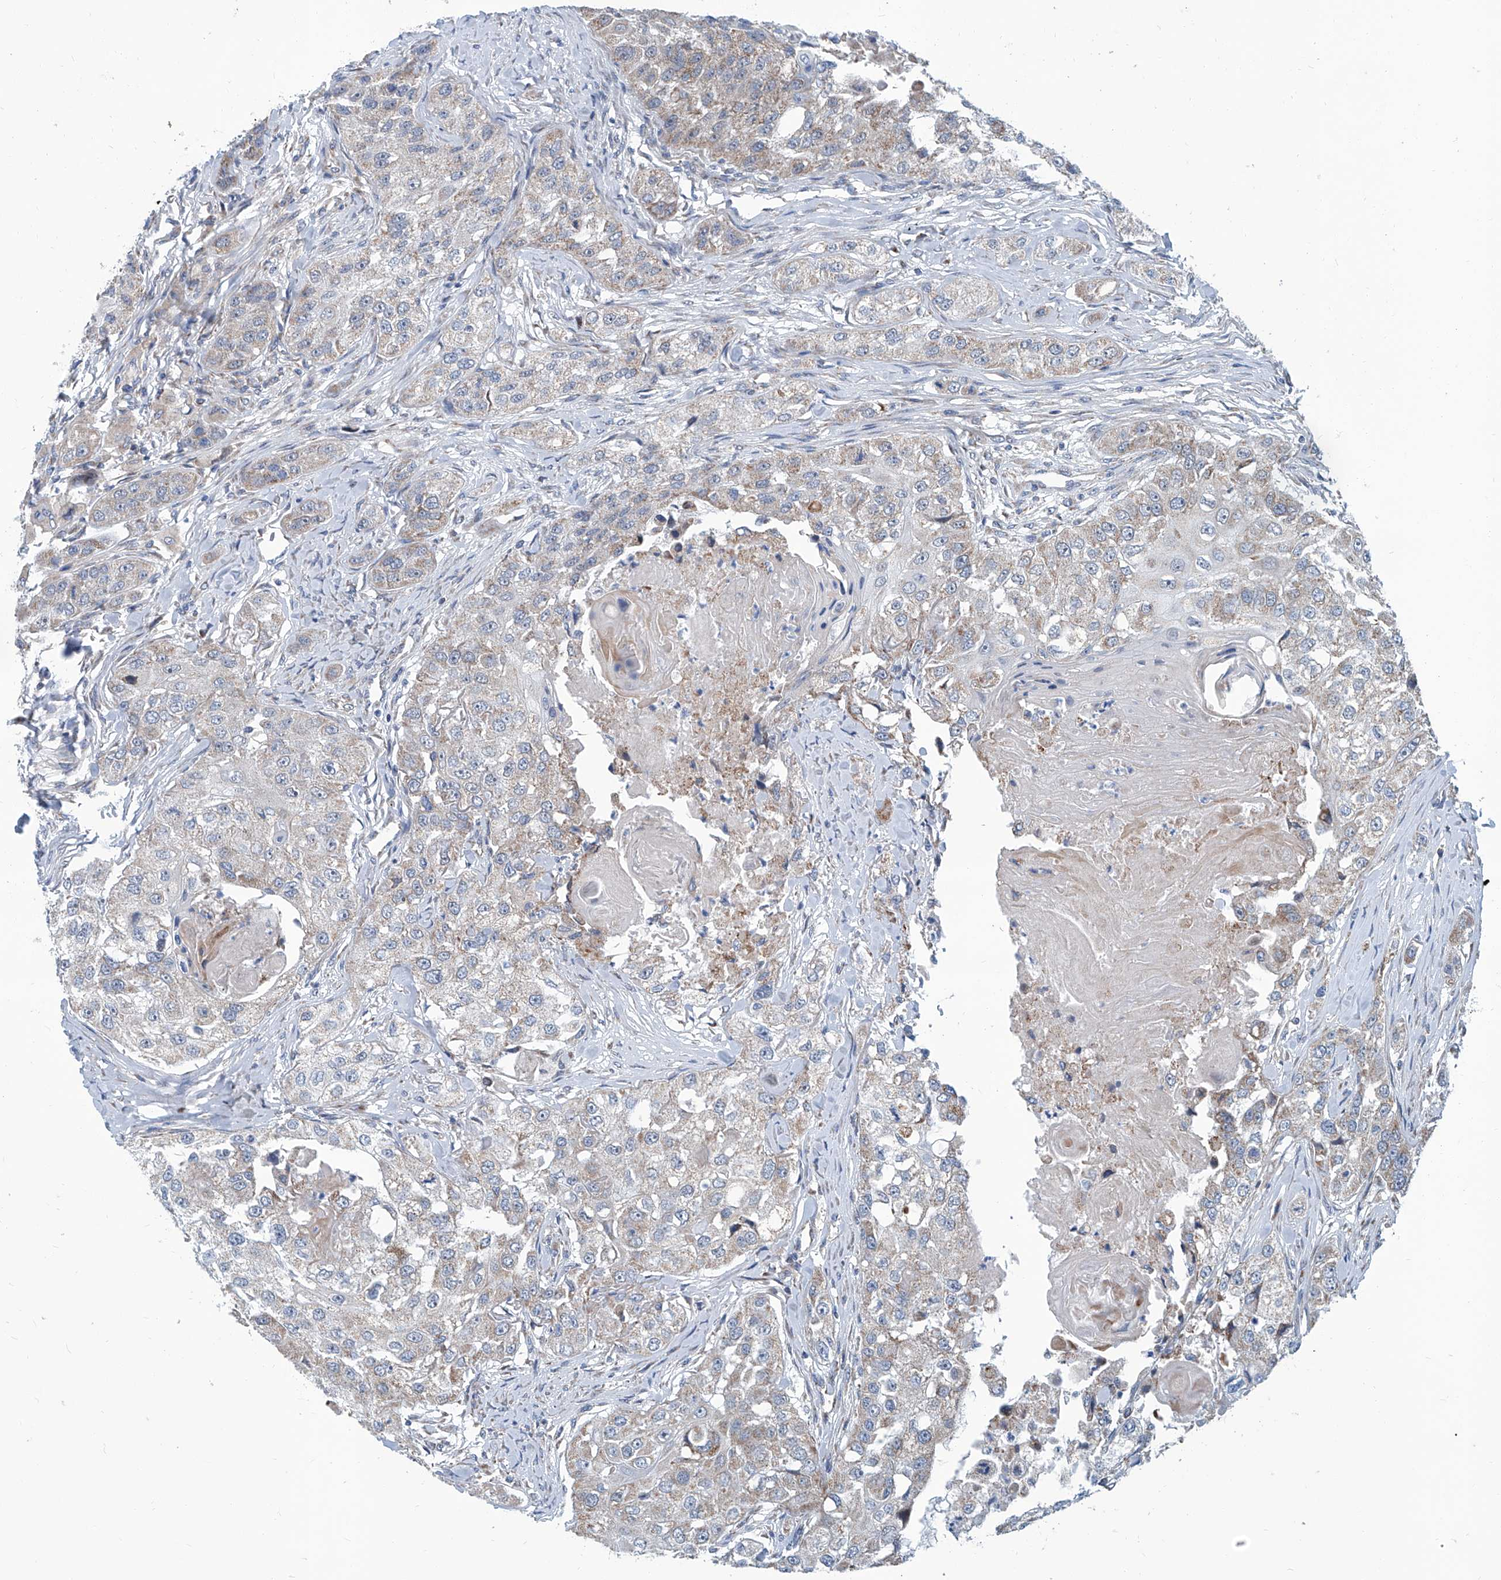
{"staining": {"intensity": "weak", "quantity": "25%-75%", "location": "cytoplasmic/membranous"}, "tissue": "head and neck cancer", "cell_type": "Tumor cells", "image_type": "cancer", "snomed": [{"axis": "morphology", "description": "Normal tissue, NOS"}, {"axis": "morphology", "description": "Squamous cell carcinoma, NOS"}, {"axis": "topography", "description": "Skeletal muscle"}, {"axis": "topography", "description": "Head-Neck"}], "caption": "An image of squamous cell carcinoma (head and neck) stained for a protein displays weak cytoplasmic/membranous brown staining in tumor cells.", "gene": "USP48", "patient": {"sex": "male", "age": 51}}